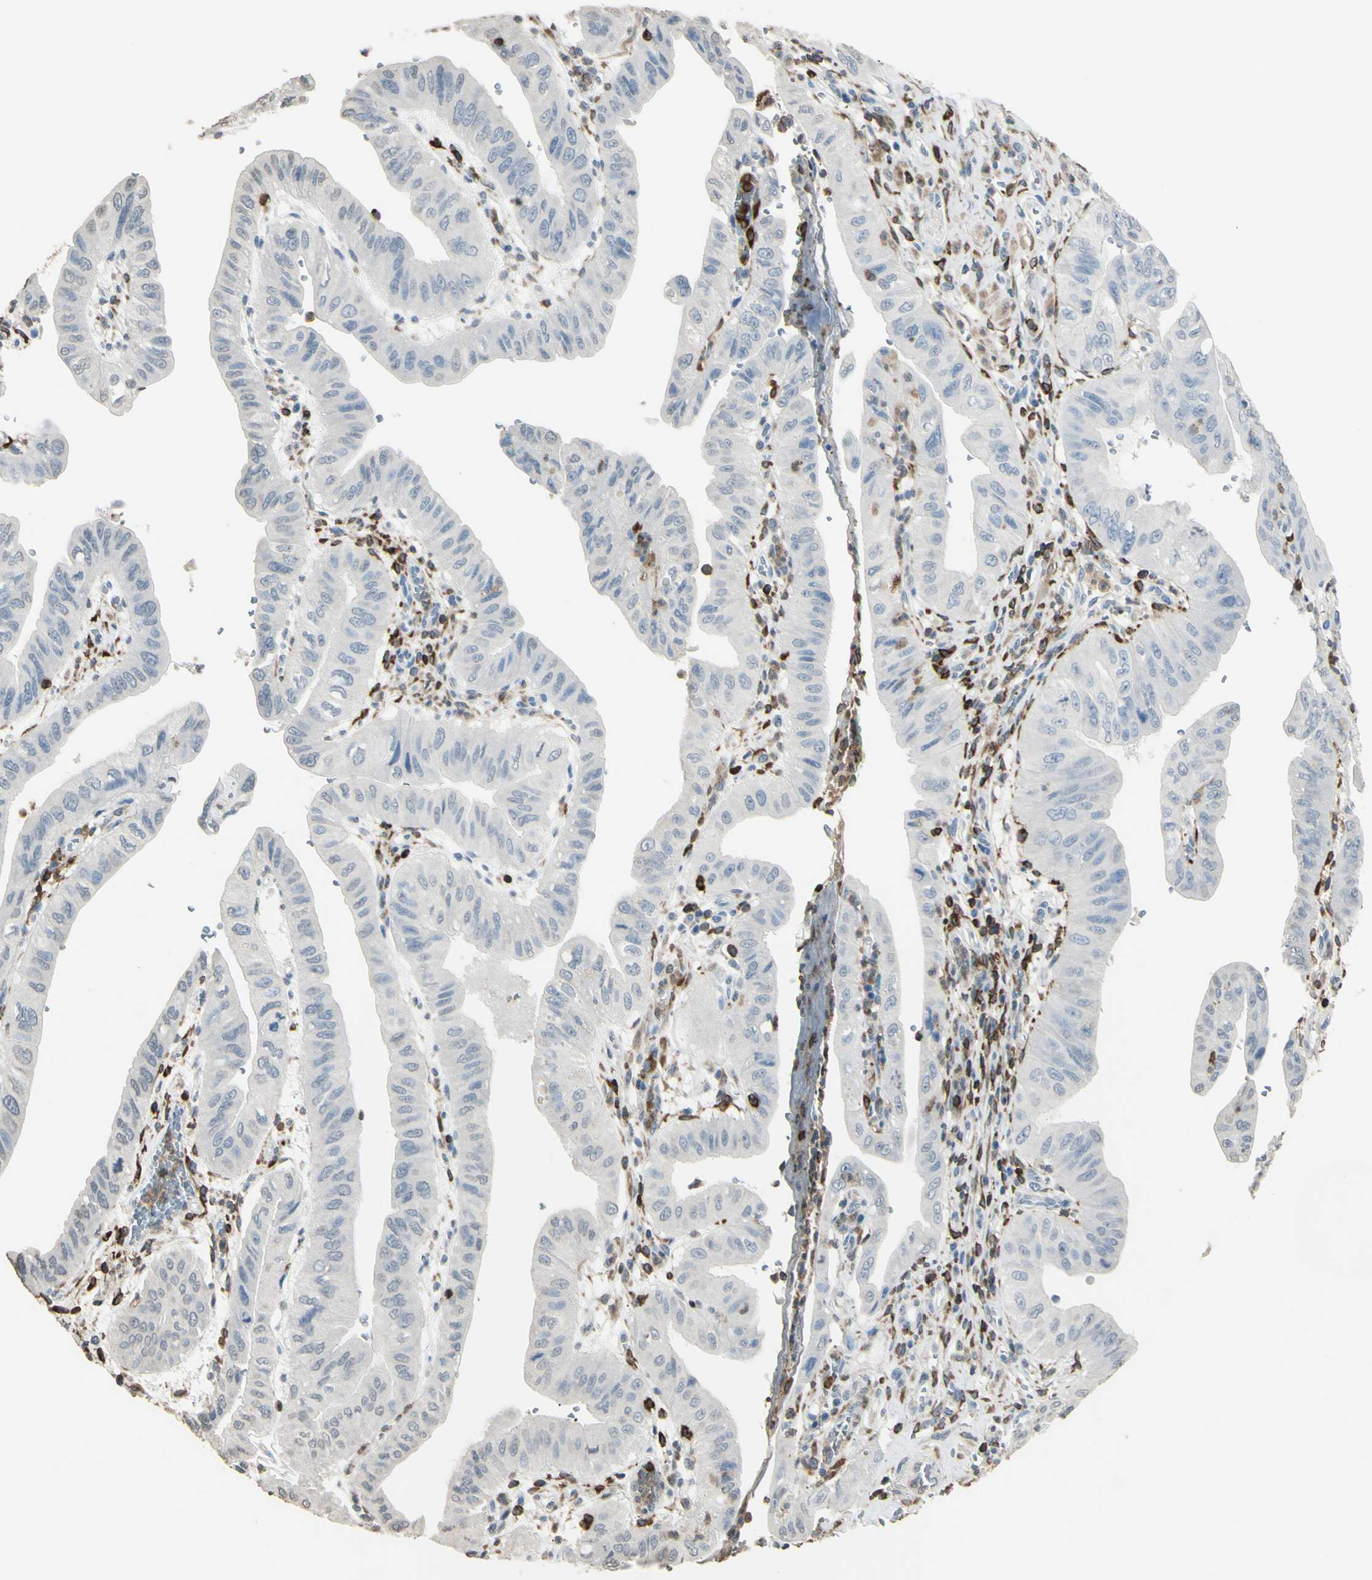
{"staining": {"intensity": "negative", "quantity": "none", "location": "none"}, "tissue": "pancreatic cancer", "cell_type": "Tumor cells", "image_type": "cancer", "snomed": [{"axis": "morphology", "description": "Normal tissue, NOS"}, {"axis": "topography", "description": "Lymph node"}], "caption": "High power microscopy image of an immunohistochemistry image of pancreatic cancer, revealing no significant expression in tumor cells.", "gene": "PSTPIP1", "patient": {"sex": "male", "age": 50}}